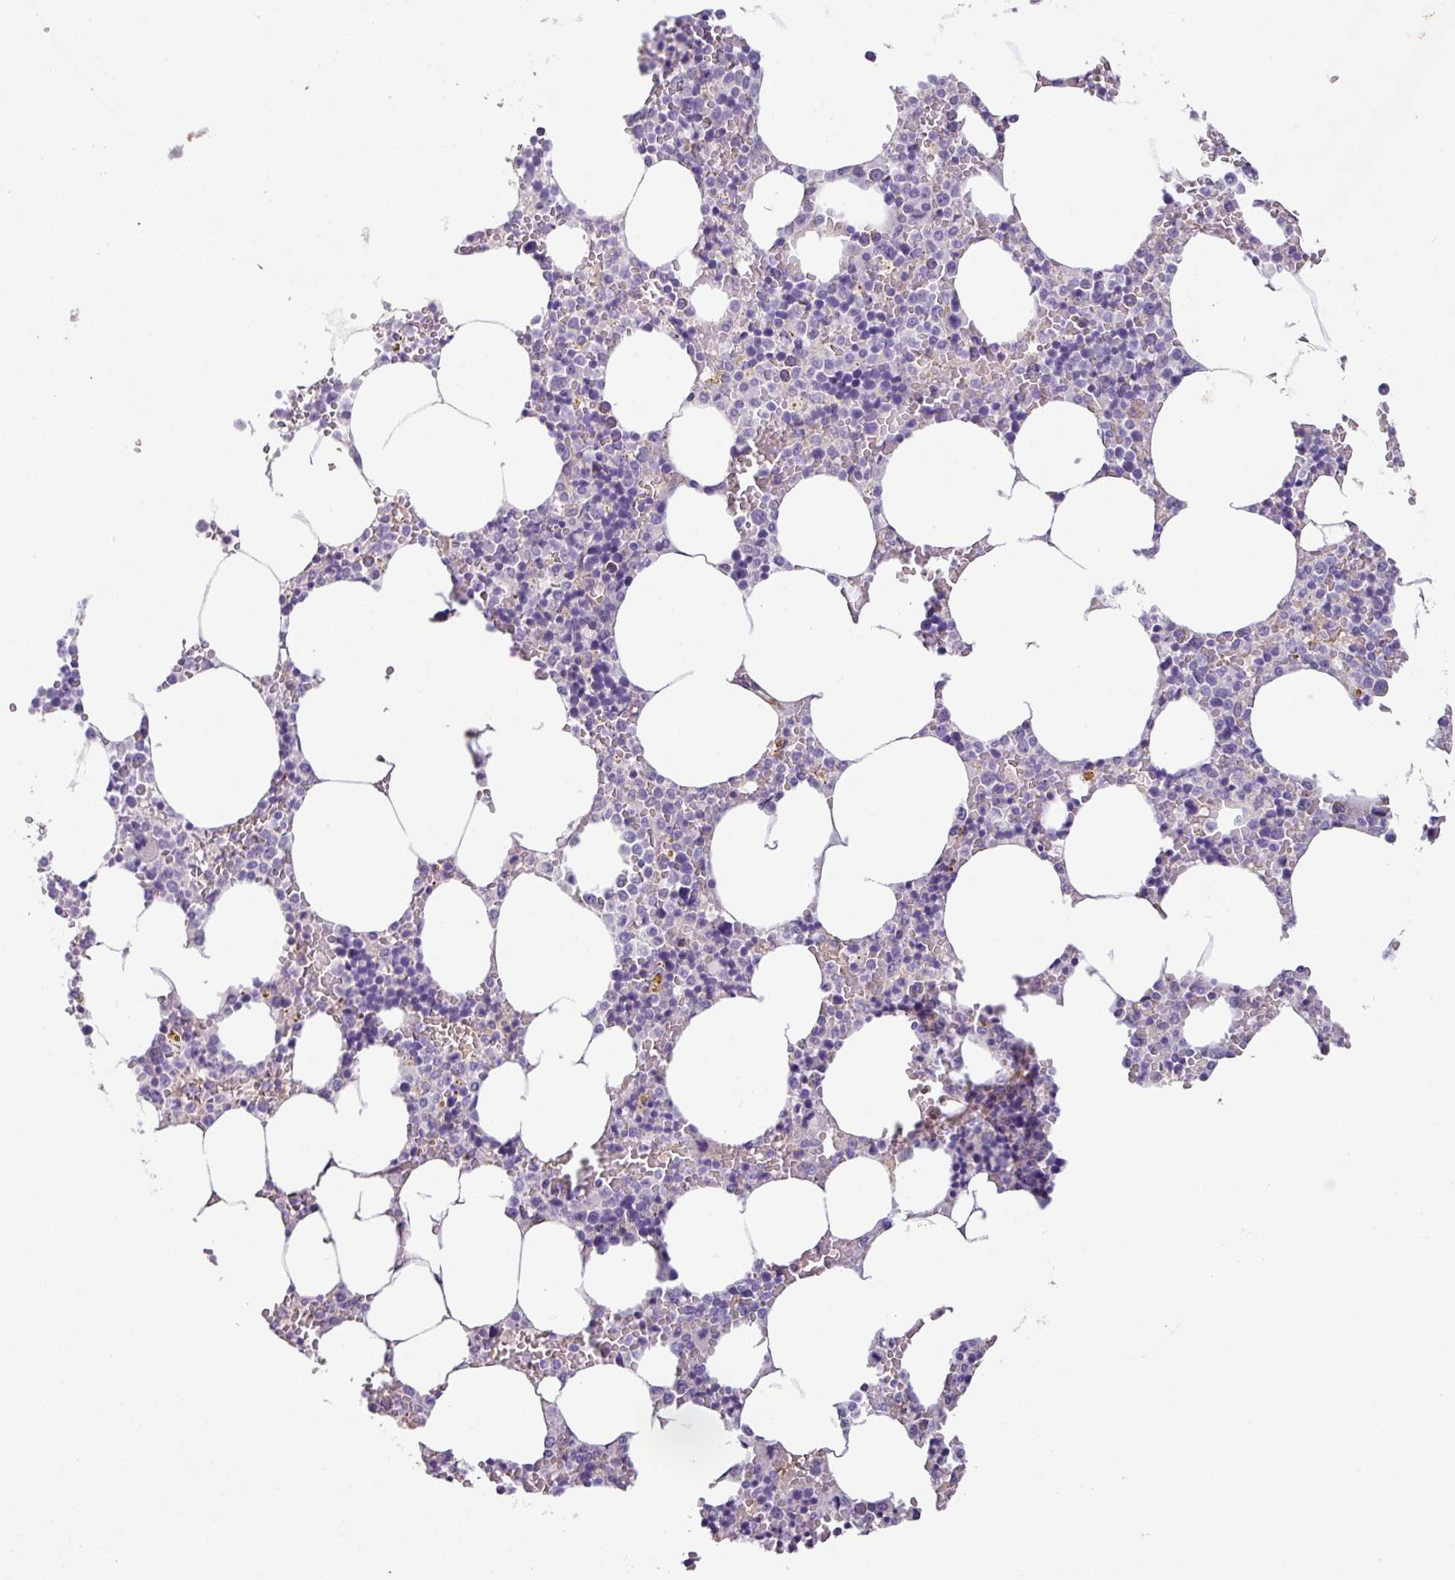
{"staining": {"intensity": "negative", "quantity": "none", "location": "none"}, "tissue": "bone marrow", "cell_type": "Hematopoietic cells", "image_type": "normal", "snomed": [{"axis": "morphology", "description": "Normal tissue, NOS"}, {"axis": "topography", "description": "Bone marrow"}], "caption": "This is a histopathology image of immunohistochemistry staining of benign bone marrow, which shows no staining in hematopoietic cells.", "gene": "KIRREL3", "patient": {"sex": "male", "age": 70}}